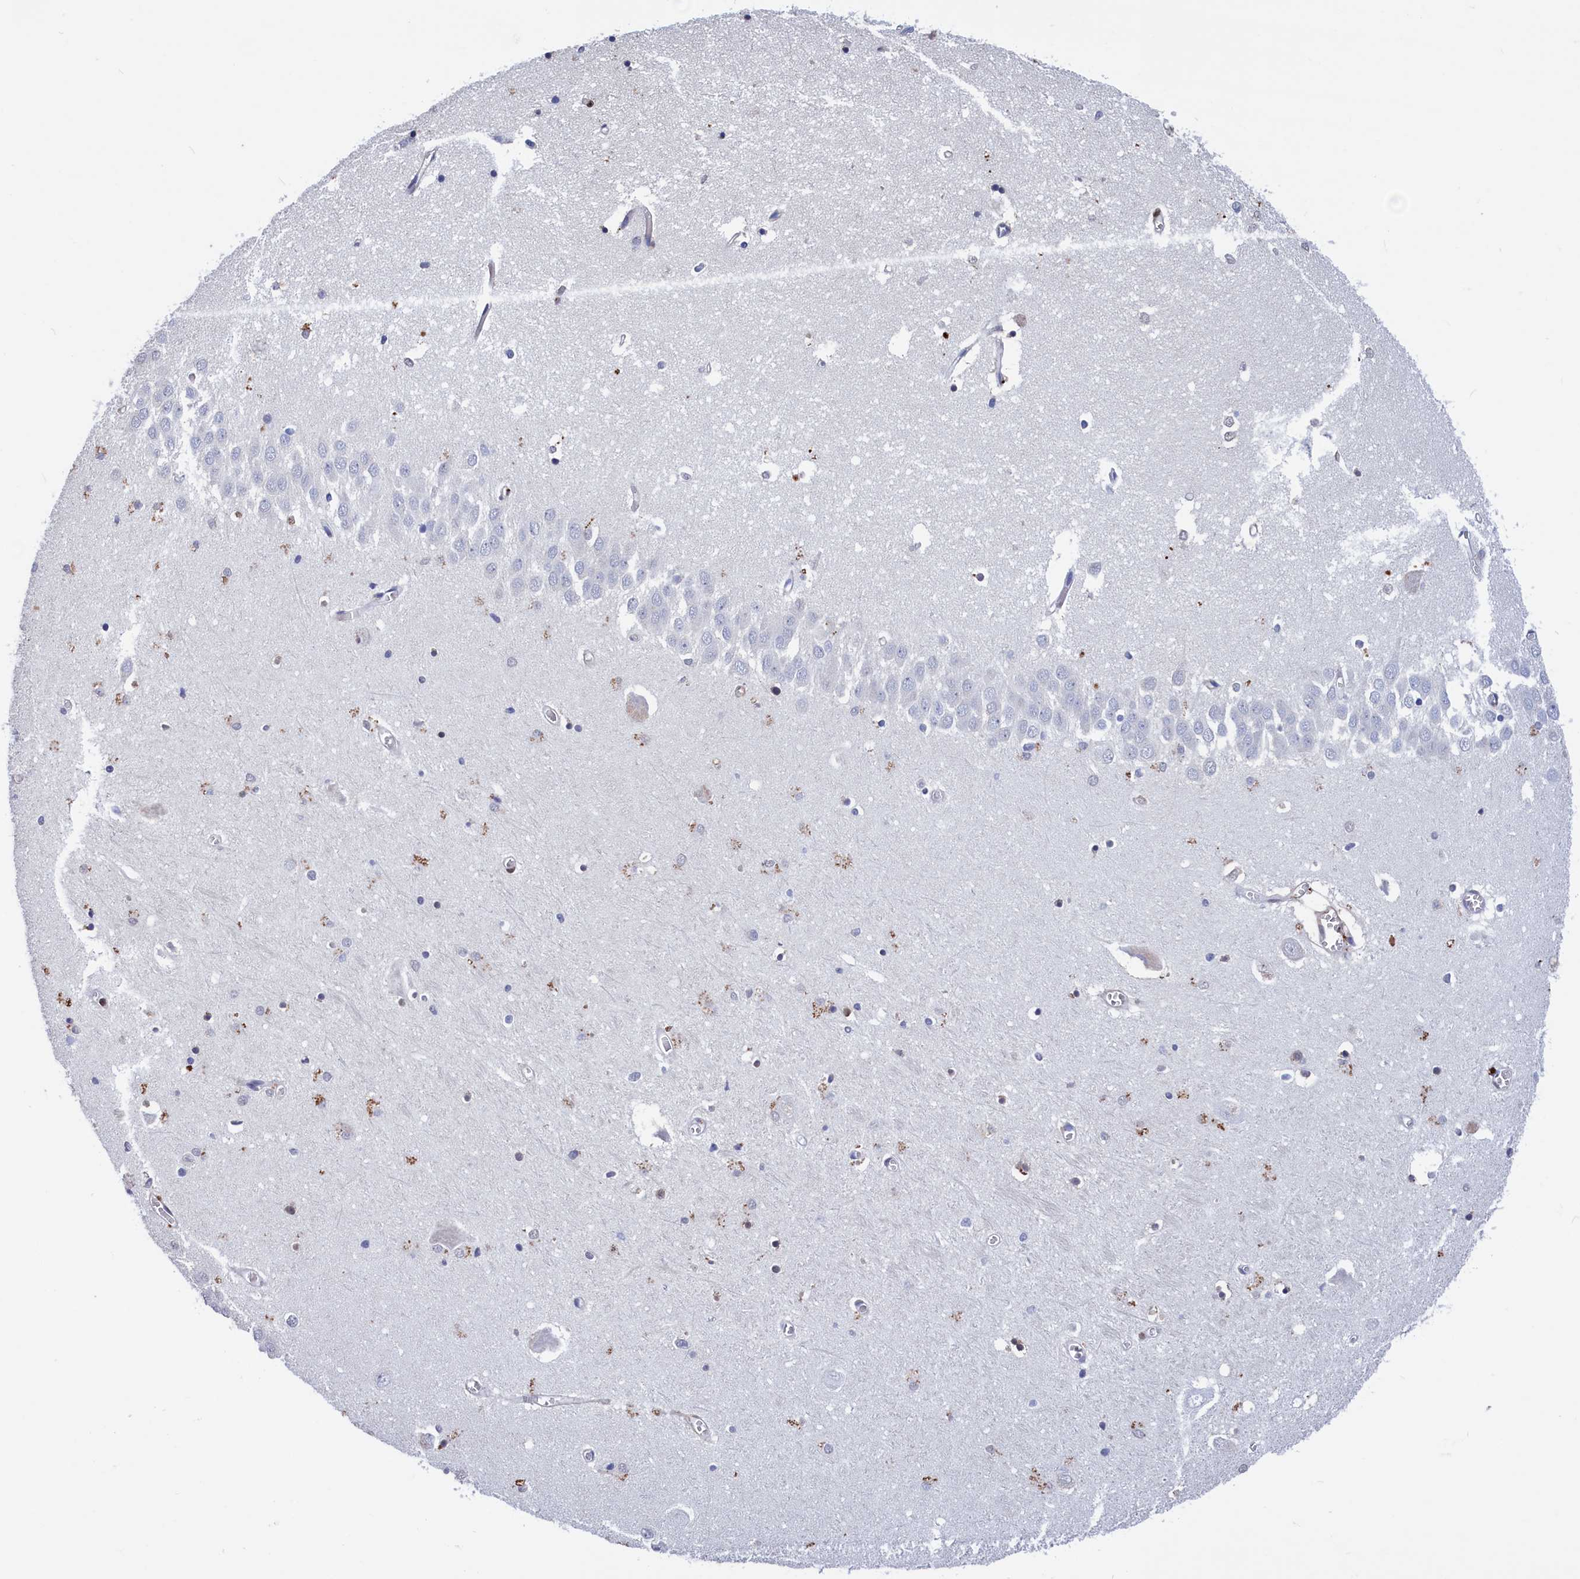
{"staining": {"intensity": "negative", "quantity": "none", "location": "none"}, "tissue": "hippocampus", "cell_type": "Glial cells", "image_type": "normal", "snomed": [{"axis": "morphology", "description": "Normal tissue, NOS"}, {"axis": "topography", "description": "Hippocampus"}], "caption": "DAB immunohistochemical staining of normal hippocampus displays no significant positivity in glial cells. The staining was performed using DAB (3,3'-diaminobenzidine) to visualize the protein expression in brown, while the nuclei were stained in blue with hematoxylin (Magnification: 20x).", "gene": "CRIP1", "patient": {"sex": "male", "age": 70}}